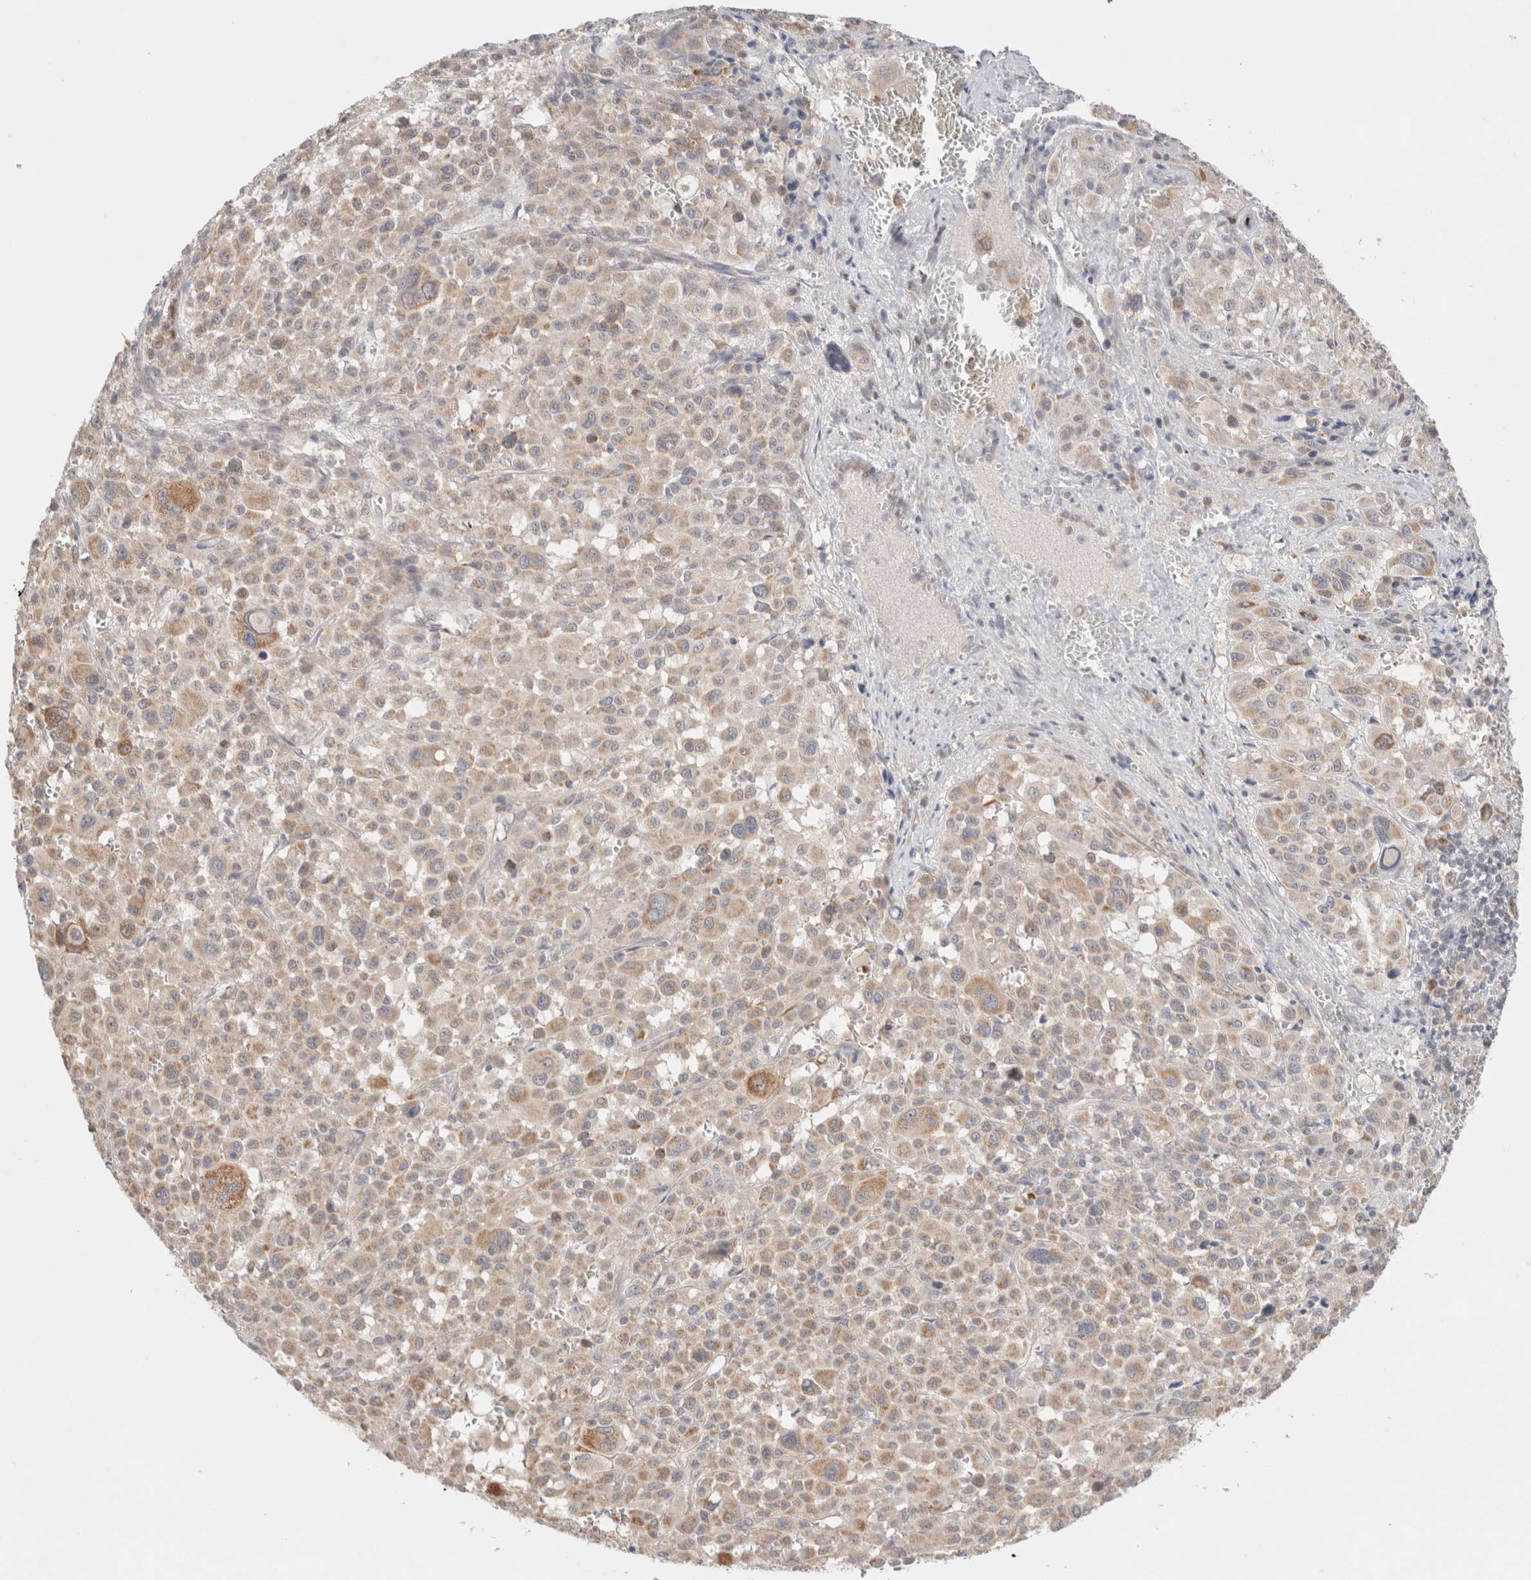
{"staining": {"intensity": "moderate", "quantity": "<25%", "location": "cytoplasmic/membranous"}, "tissue": "melanoma", "cell_type": "Tumor cells", "image_type": "cancer", "snomed": [{"axis": "morphology", "description": "Malignant melanoma, Metastatic site"}, {"axis": "topography", "description": "Skin"}], "caption": "About <25% of tumor cells in melanoma display moderate cytoplasmic/membranous protein expression as visualized by brown immunohistochemical staining.", "gene": "ERI3", "patient": {"sex": "female", "age": 74}}